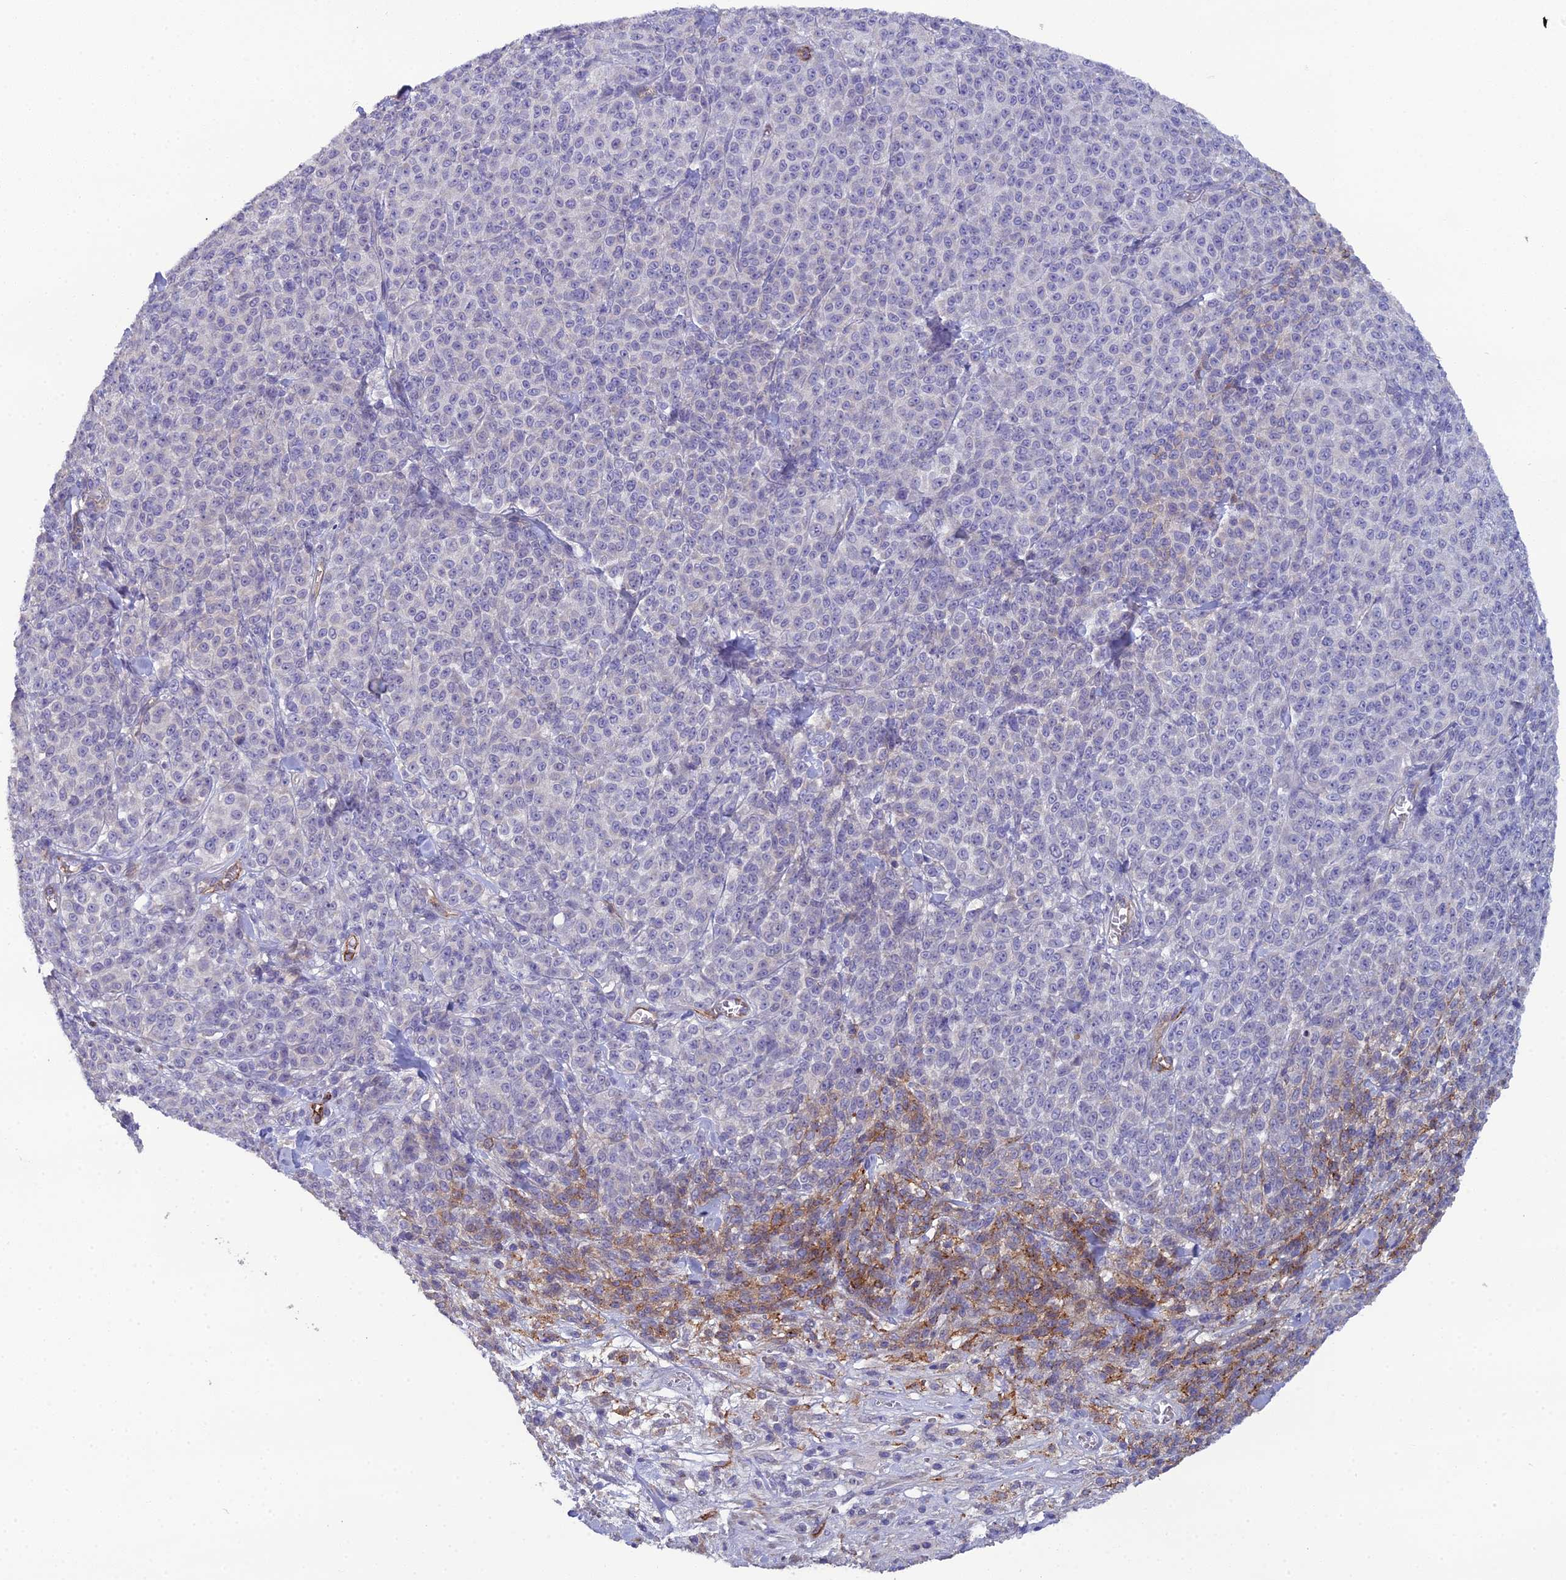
{"staining": {"intensity": "moderate", "quantity": "<25%", "location": "cytoplasmic/membranous"}, "tissue": "melanoma", "cell_type": "Tumor cells", "image_type": "cancer", "snomed": [{"axis": "morphology", "description": "Normal tissue, NOS"}, {"axis": "morphology", "description": "Malignant melanoma, NOS"}, {"axis": "topography", "description": "Skin"}], "caption": "High-magnification brightfield microscopy of melanoma stained with DAB (3,3'-diaminobenzidine) (brown) and counterstained with hematoxylin (blue). tumor cells exhibit moderate cytoplasmic/membranous expression is seen in approximately<25% of cells. Nuclei are stained in blue.", "gene": "CFAP47", "patient": {"sex": "female", "age": 34}}